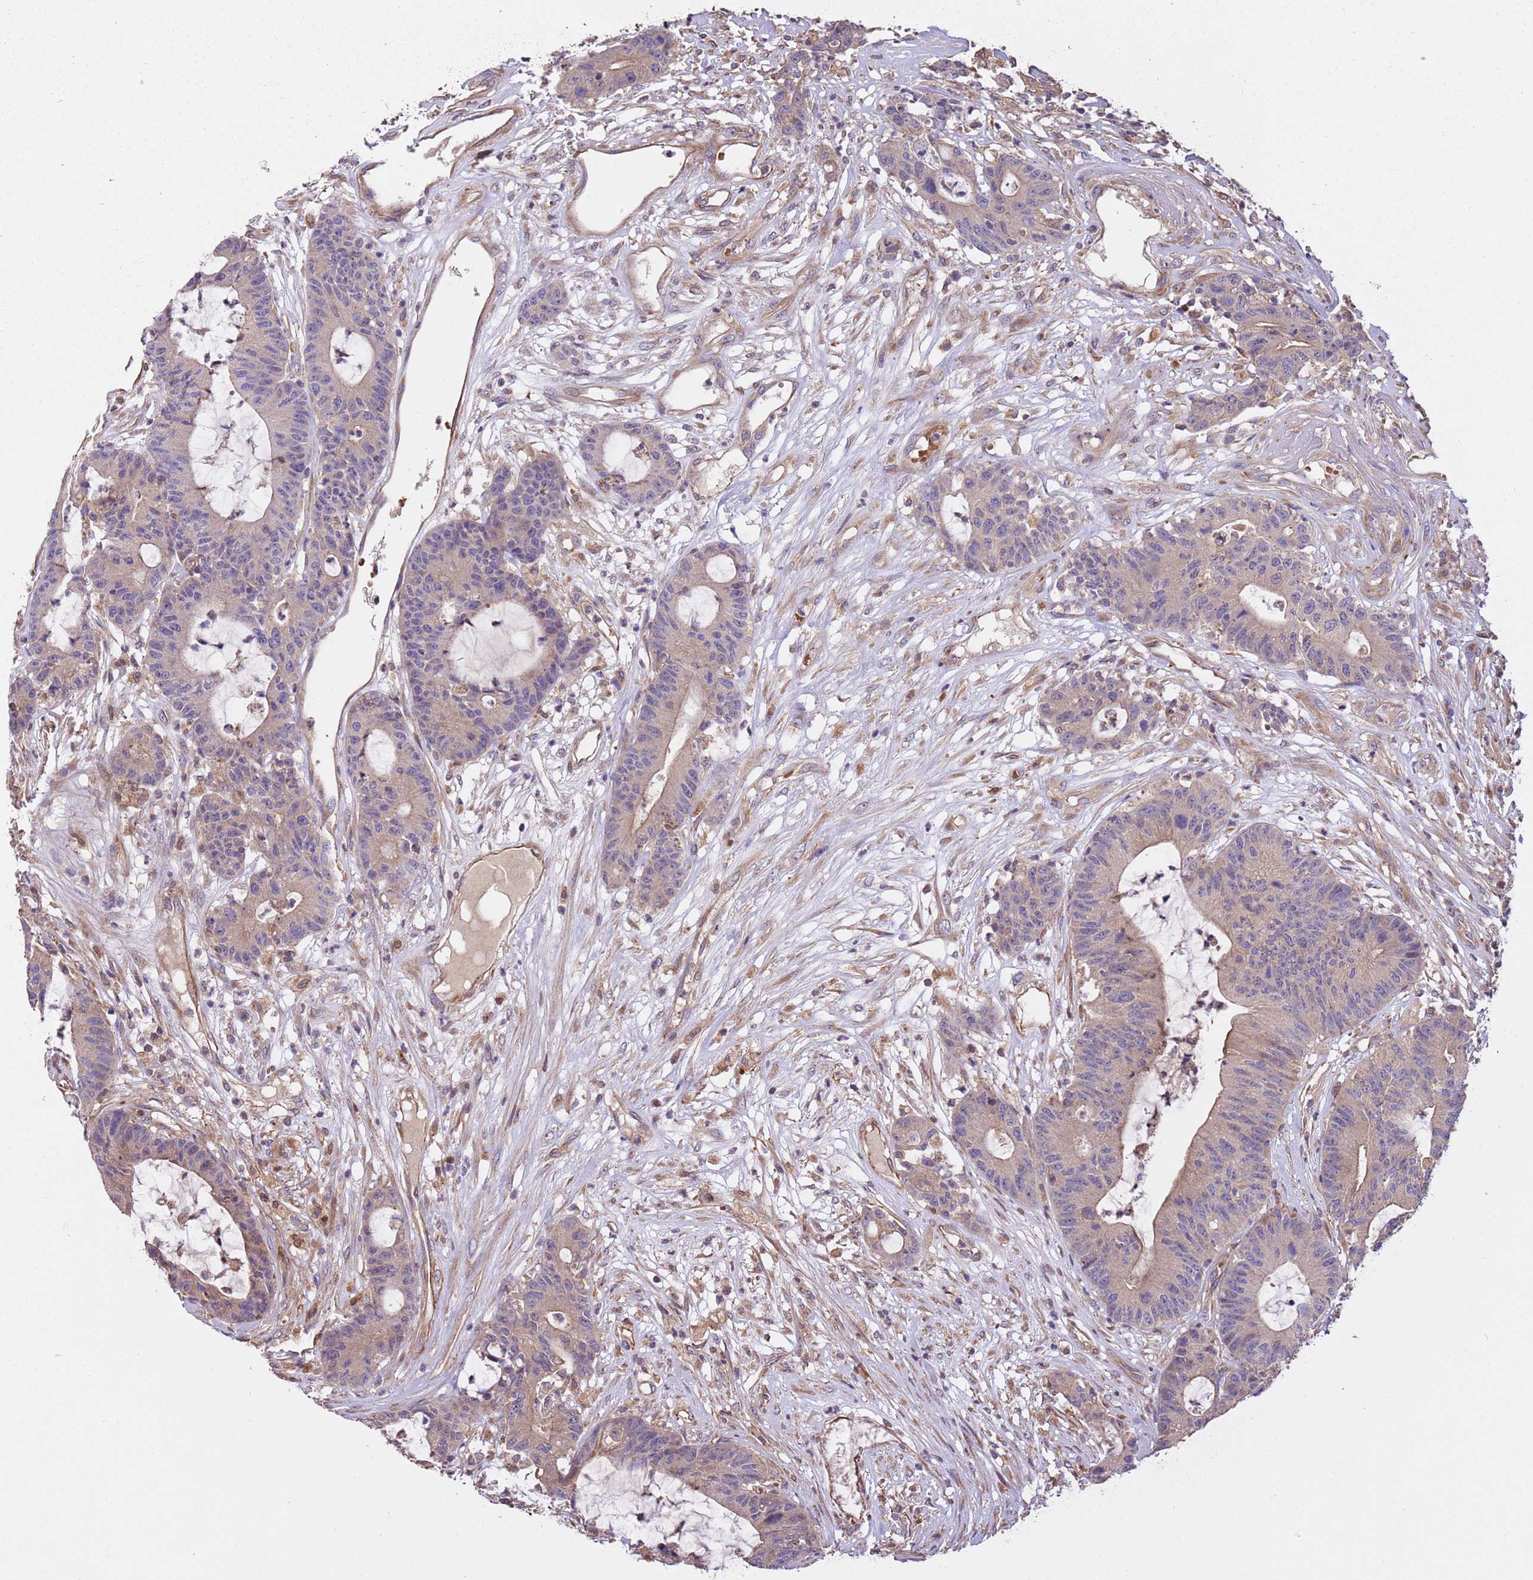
{"staining": {"intensity": "weak", "quantity": "<25%", "location": "cytoplasmic/membranous"}, "tissue": "colorectal cancer", "cell_type": "Tumor cells", "image_type": "cancer", "snomed": [{"axis": "morphology", "description": "Adenocarcinoma, NOS"}, {"axis": "topography", "description": "Colon"}], "caption": "Colorectal adenocarcinoma was stained to show a protein in brown. There is no significant staining in tumor cells.", "gene": "FAM89B", "patient": {"sex": "female", "age": 84}}